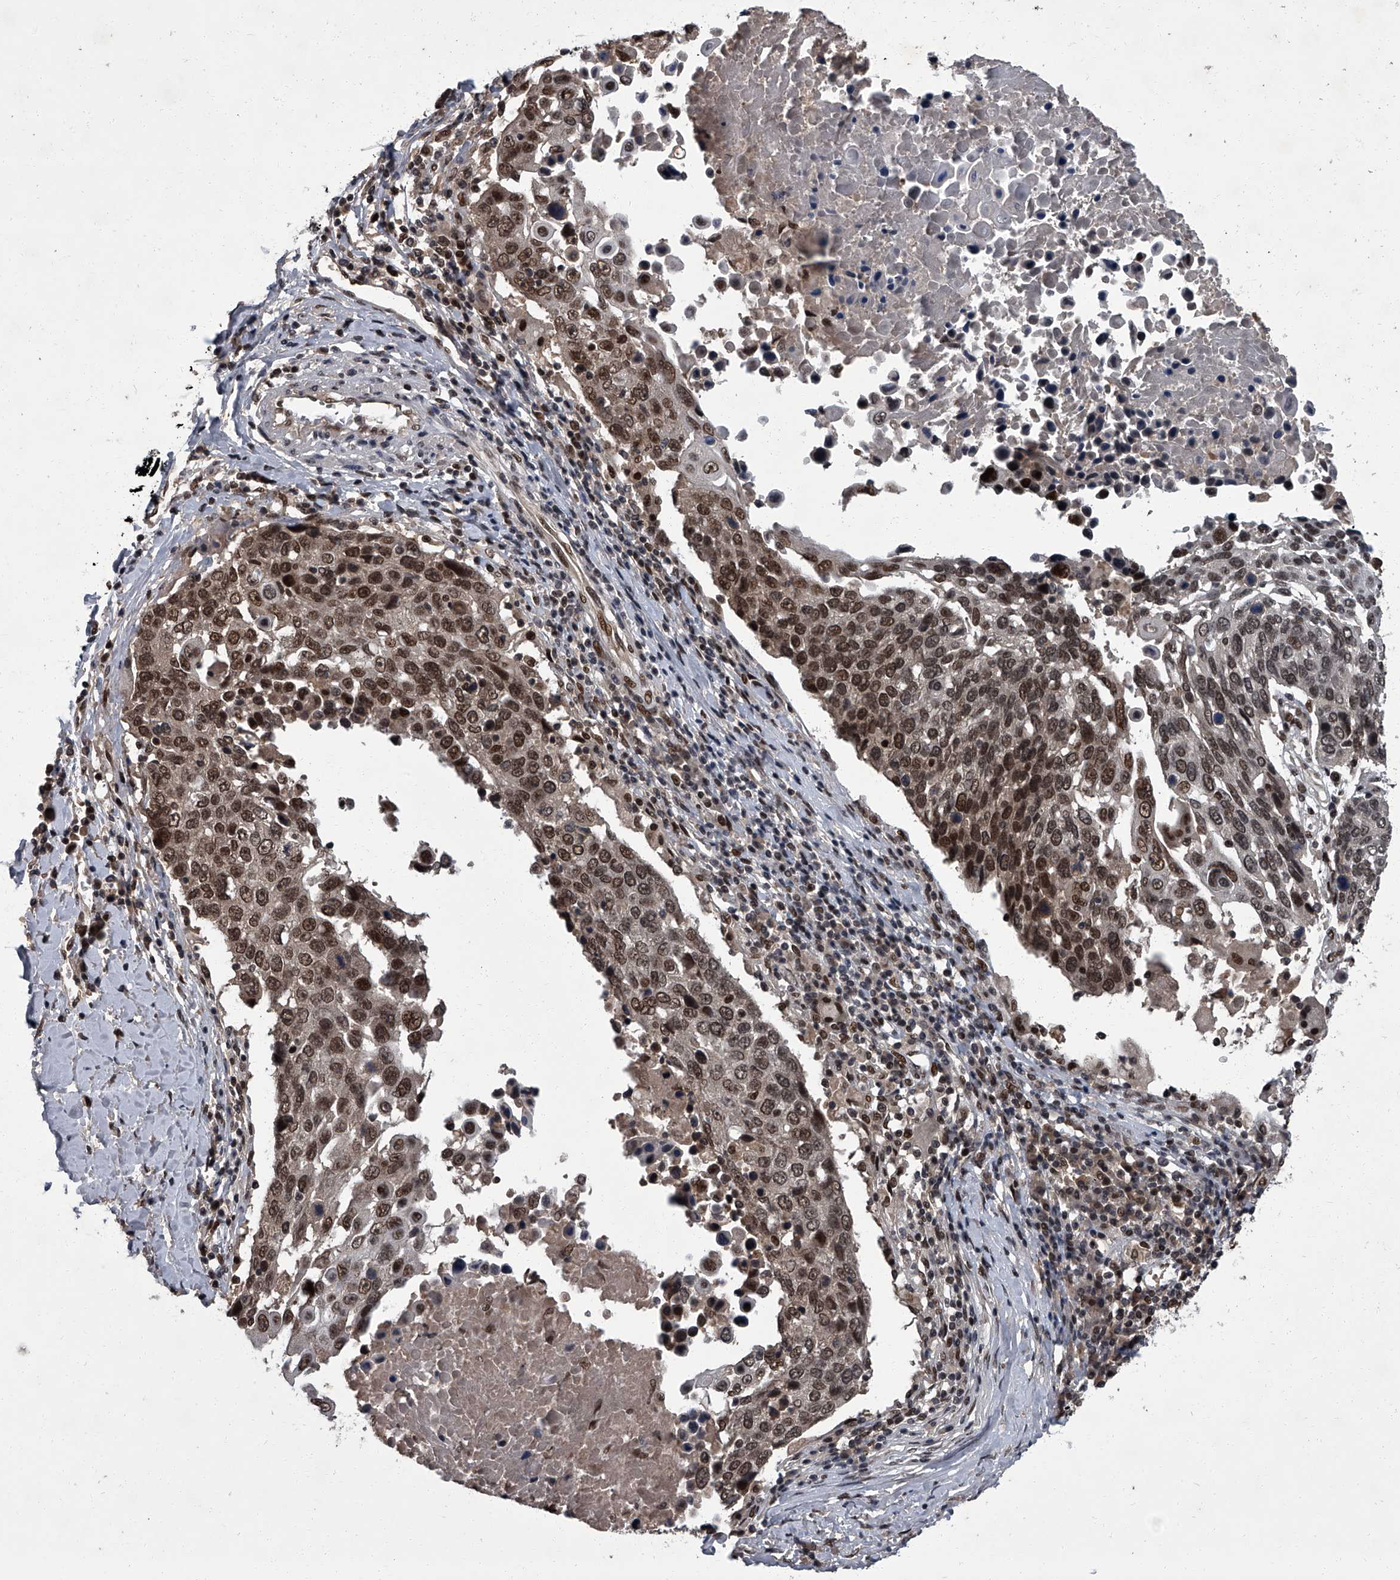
{"staining": {"intensity": "moderate", "quantity": ">75%", "location": "nuclear"}, "tissue": "lung cancer", "cell_type": "Tumor cells", "image_type": "cancer", "snomed": [{"axis": "morphology", "description": "Squamous cell carcinoma, NOS"}, {"axis": "topography", "description": "Lung"}], "caption": "Protein expression analysis of human lung squamous cell carcinoma reveals moderate nuclear staining in about >75% of tumor cells.", "gene": "ZNF518B", "patient": {"sex": "male", "age": 66}}